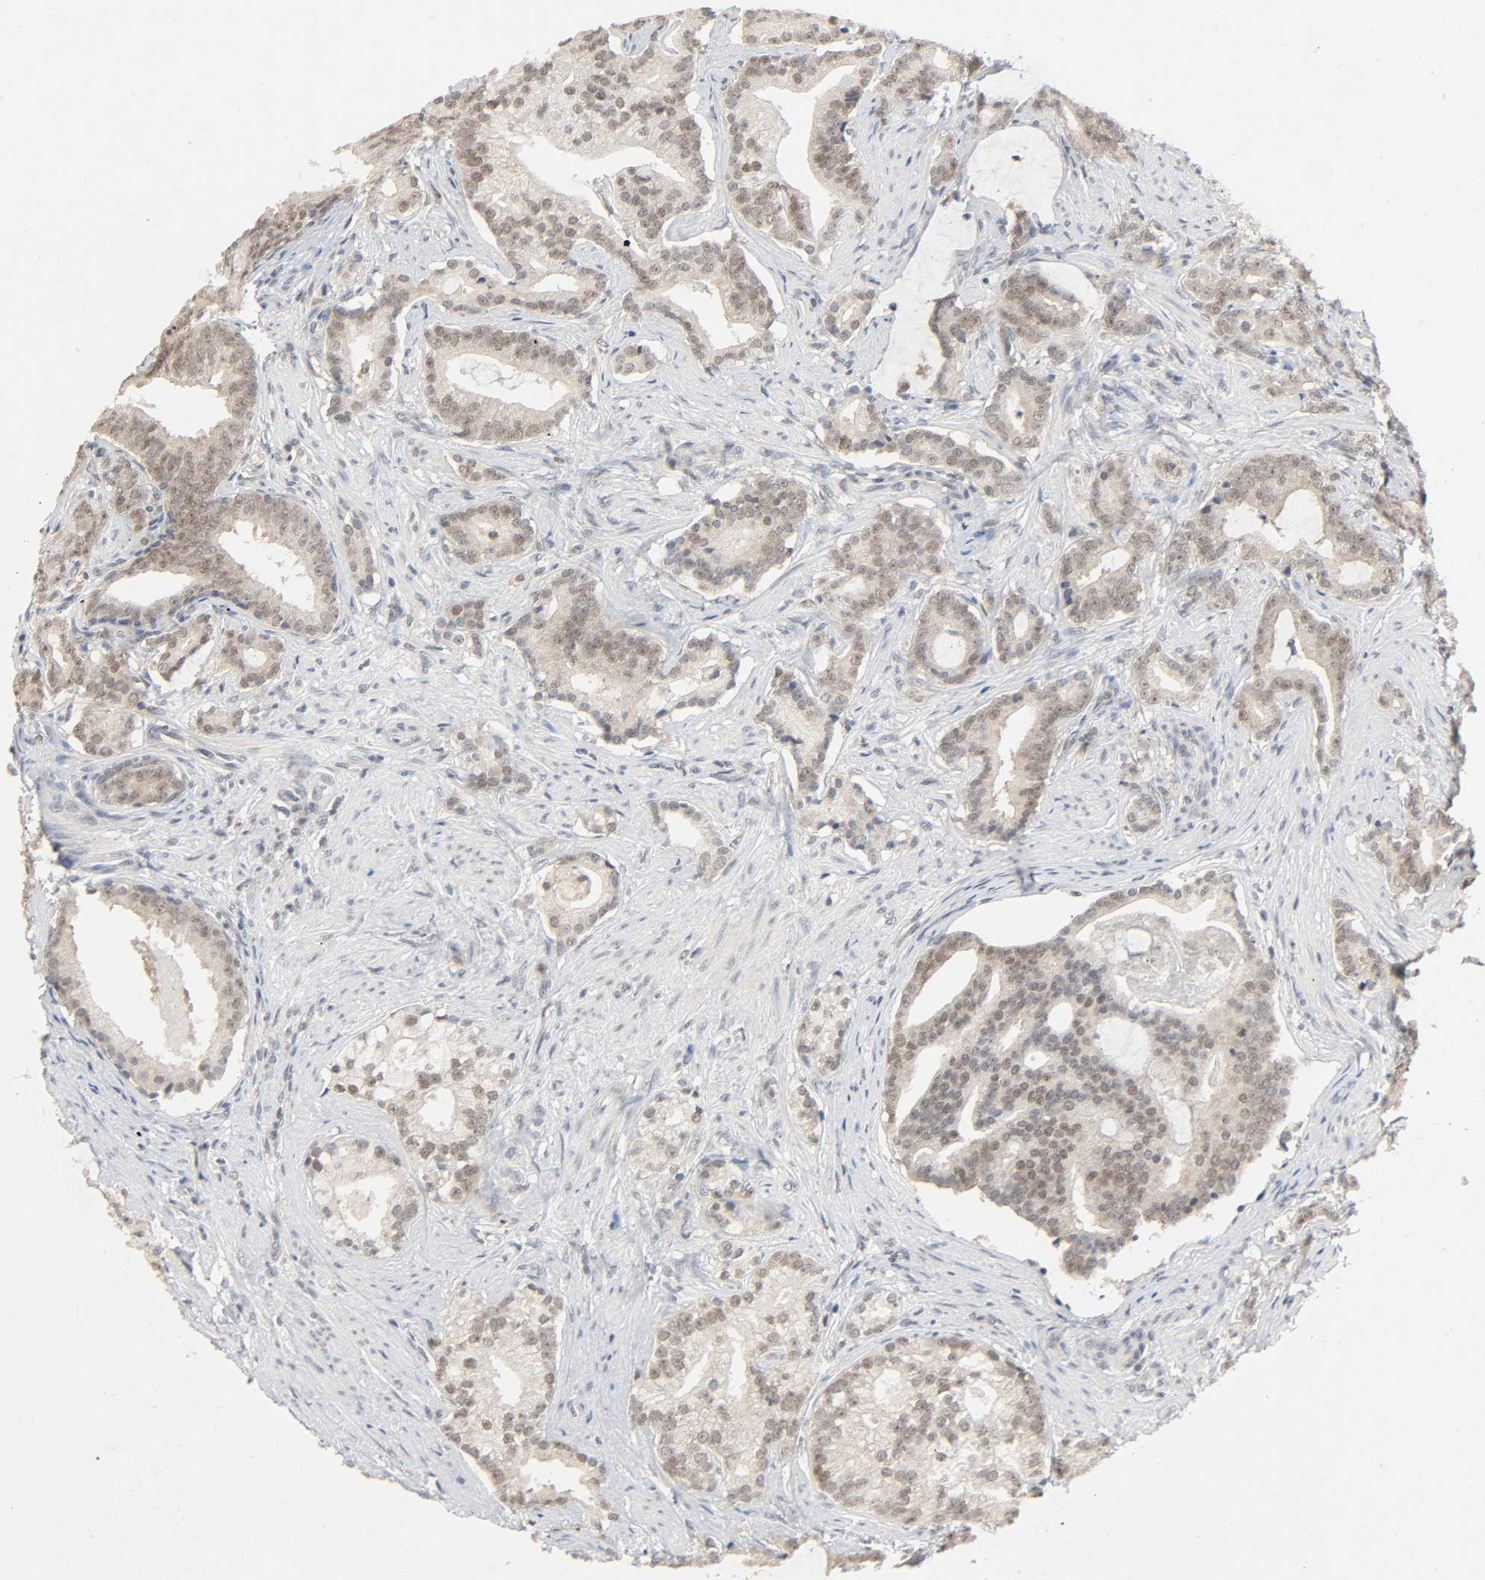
{"staining": {"intensity": "weak", "quantity": ">75%", "location": "cytoplasmic/membranous,nuclear"}, "tissue": "prostate cancer", "cell_type": "Tumor cells", "image_type": "cancer", "snomed": [{"axis": "morphology", "description": "Adenocarcinoma, Low grade"}, {"axis": "topography", "description": "Prostate"}], "caption": "IHC photomicrograph of human prostate cancer (low-grade adenocarcinoma) stained for a protein (brown), which demonstrates low levels of weak cytoplasmic/membranous and nuclear expression in approximately >75% of tumor cells.", "gene": "MAPKAPK5", "patient": {"sex": "male", "age": 58}}